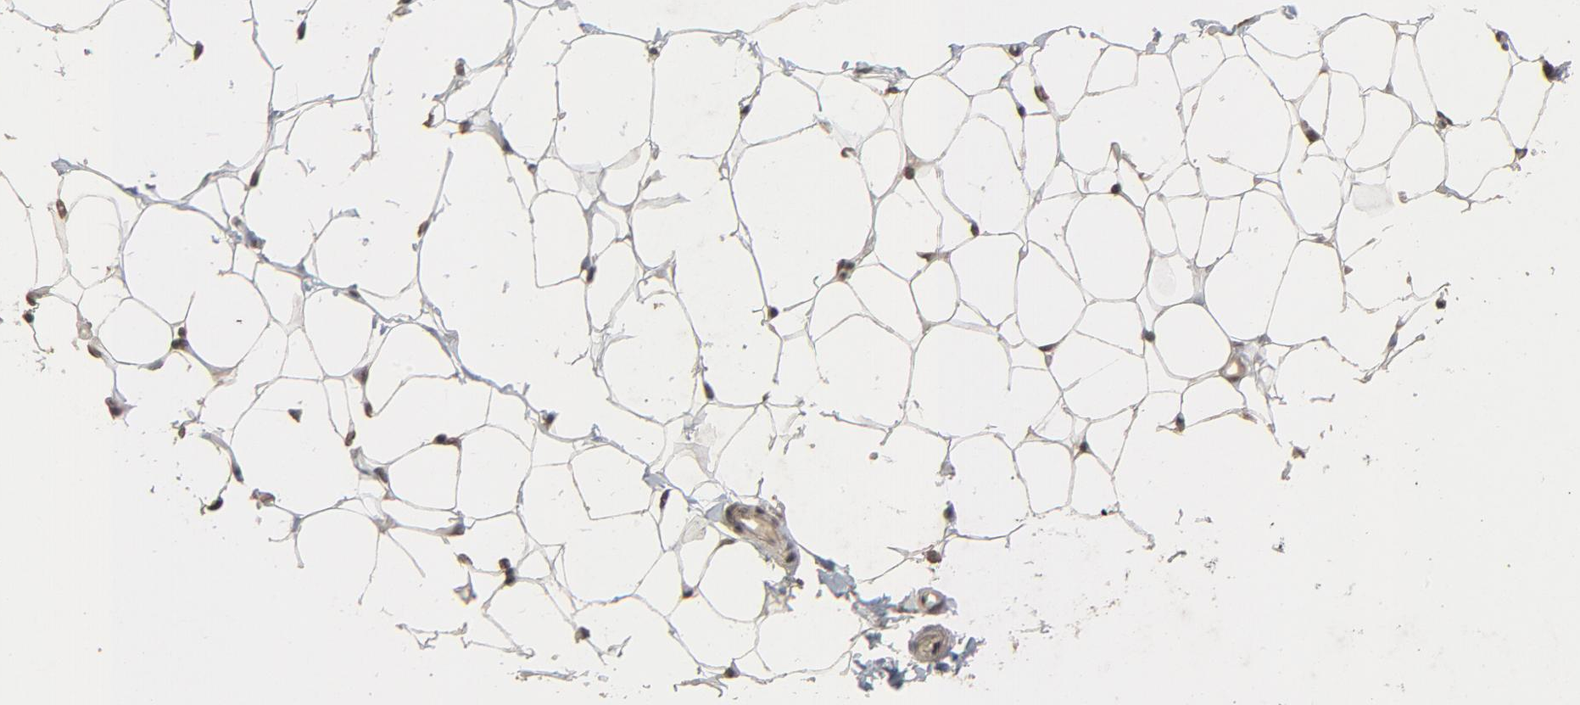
{"staining": {"intensity": "moderate", "quantity": ">75%", "location": "cytoplasmic/membranous,nuclear"}, "tissue": "adipose tissue", "cell_type": "Adipocytes", "image_type": "normal", "snomed": [{"axis": "morphology", "description": "Normal tissue, NOS"}, {"axis": "topography", "description": "Soft tissue"}], "caption": "A histopathology image of adipose tissue stained for a protein demonstrates moderate cytoplasmic/membranous,nuclear brown staining in adipocytes.", "gene": "POM121", "patient": {"sex": "male", "age": 26}}